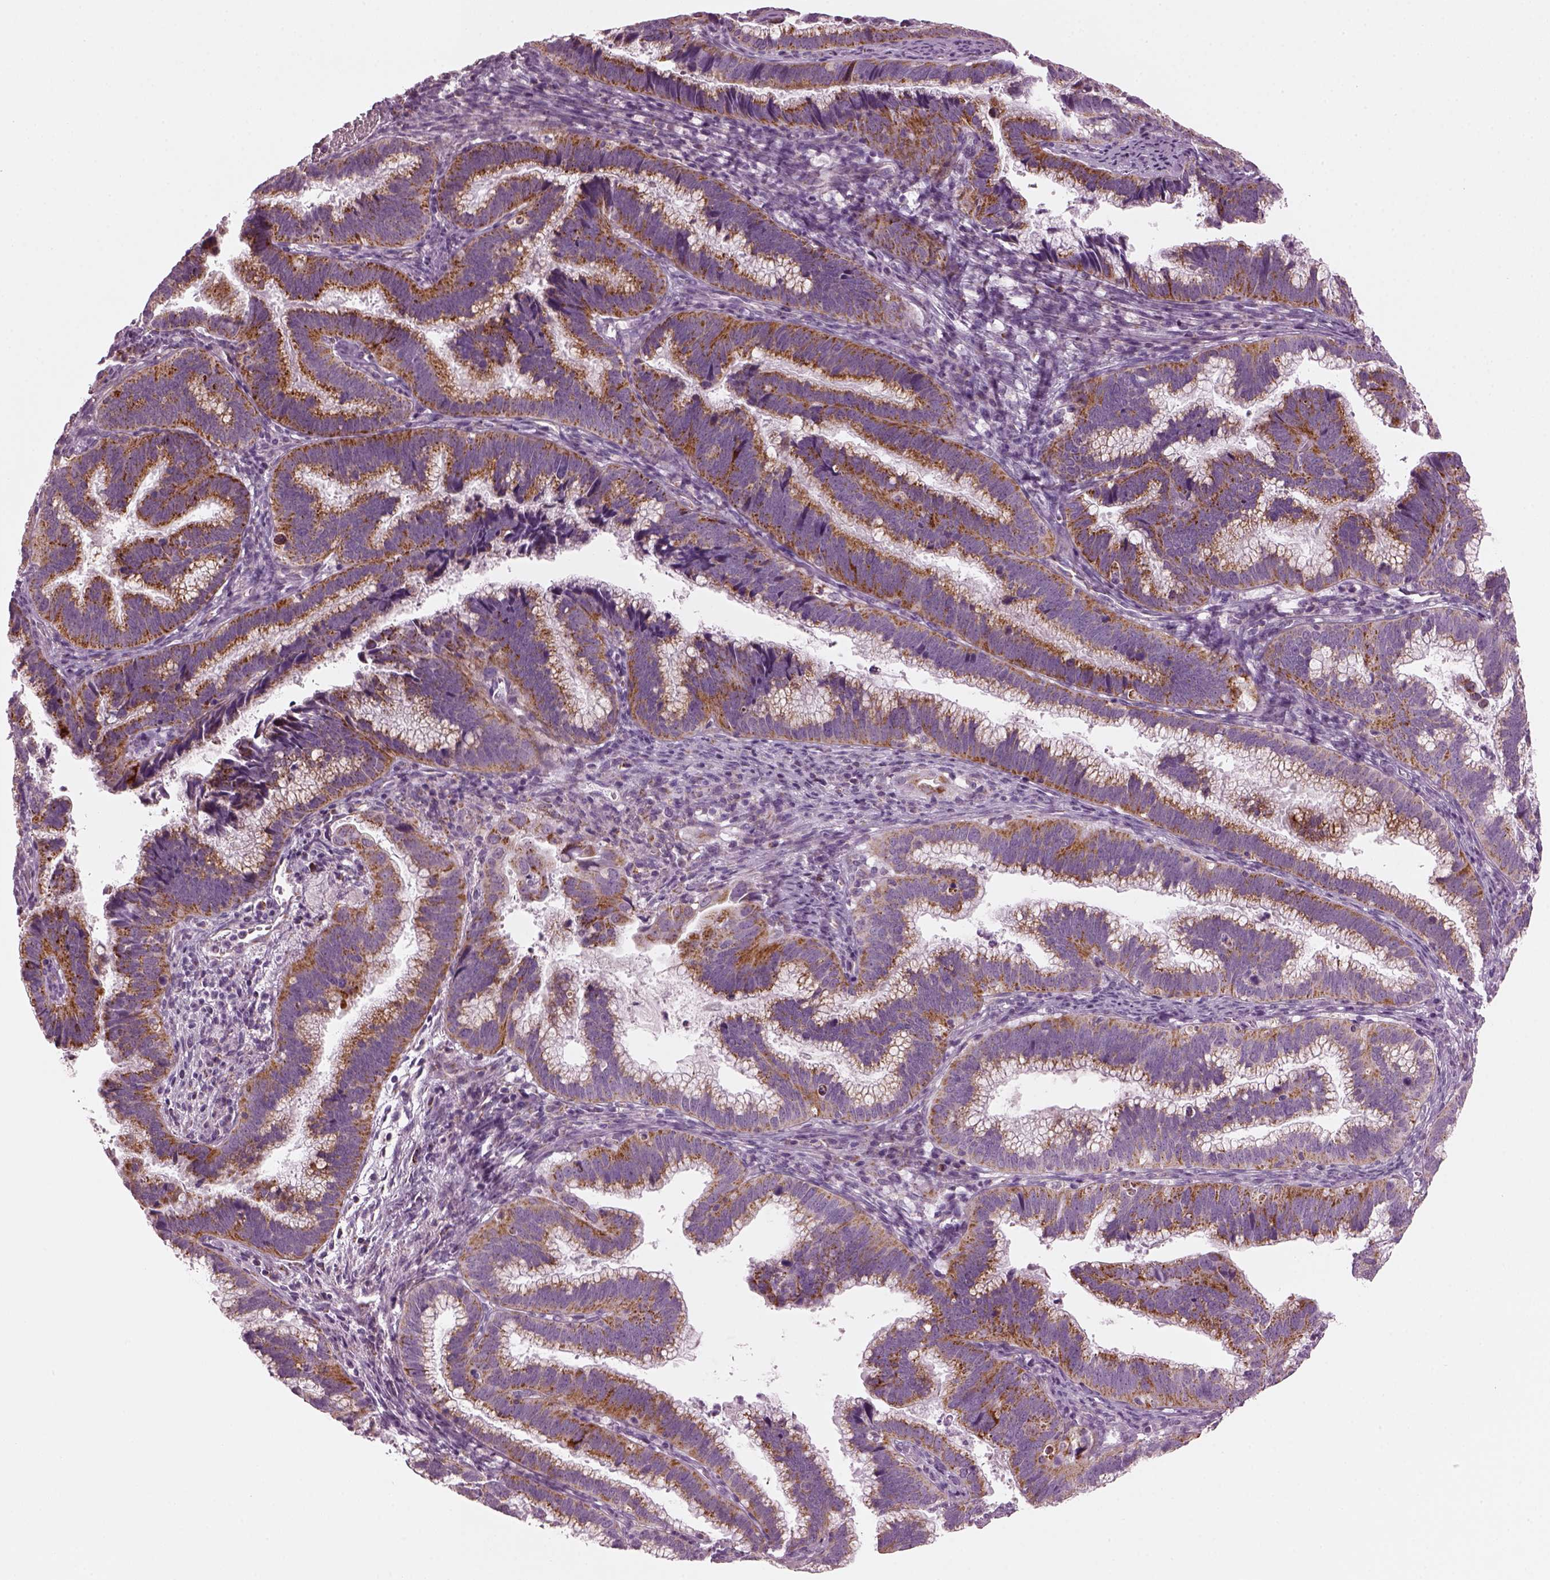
{"staining": {"intensity": "strong", "quantity": ">75%", "location": "cytoplasmic/membranous"}, "tissue": "cervical cancer", "cell_type": "Tumor cells", "image_type": "cancer", "snomed": [{"axis": "morphology", "description": "Adenocarcinoma, NOS"}, {"axis": "topography", "description": "Cervix"}], "caption": "Immunohistochemical staining of cervical cancer (adenocarcinoma) demonstrates strong cytoplasmic/membranous protein positivity in about >75% of tumor cells.", "gene": "RIMS2", "patient": {"sex": "female", "age": 61}}